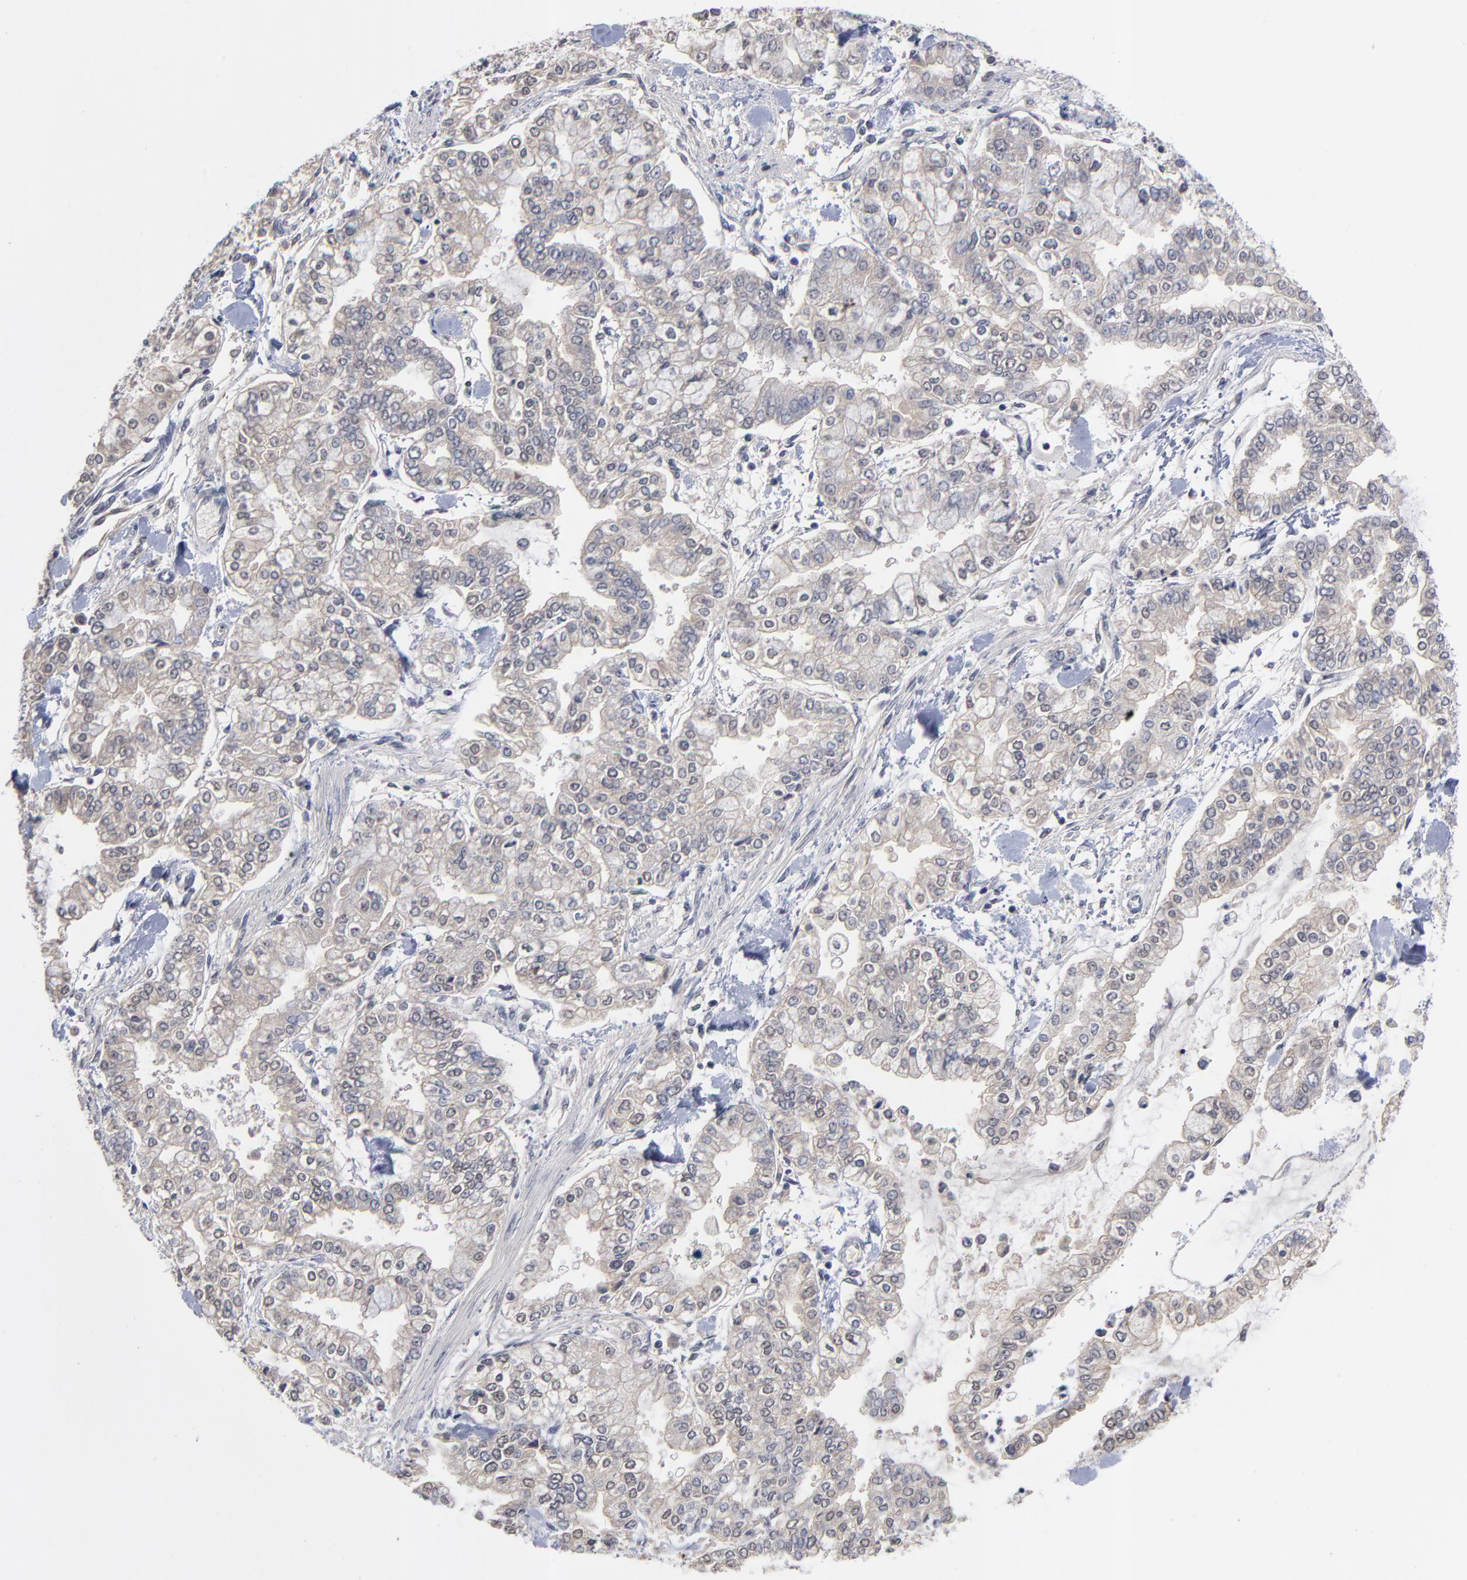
{"staining": {"intensity": "weak", "quantity": ">75%", "location": "cytoplasmic/membranous"}, "tissue": "stomach cancer", "cell_type": "Tumor cells", "image_type": "cancer", "snomed": [{"axis": "morphology", "description": "Normal tissue, NOS"}, {"axis": "morphology", "description": "Adenocarcinoma, NOS"}, {"axis": "topography", "description": "Stomach, upper"}, {"axis": "topography", "description": "Stomach"}], "caption": "This micrograph reveals IHC staining of human adenocarcinoma (stomach), with low weak cytoplasmic/membranous staining in about >75% of tumor cells.", "gene": "WSB1", "patient": {"sex": "male", "age": 76}}